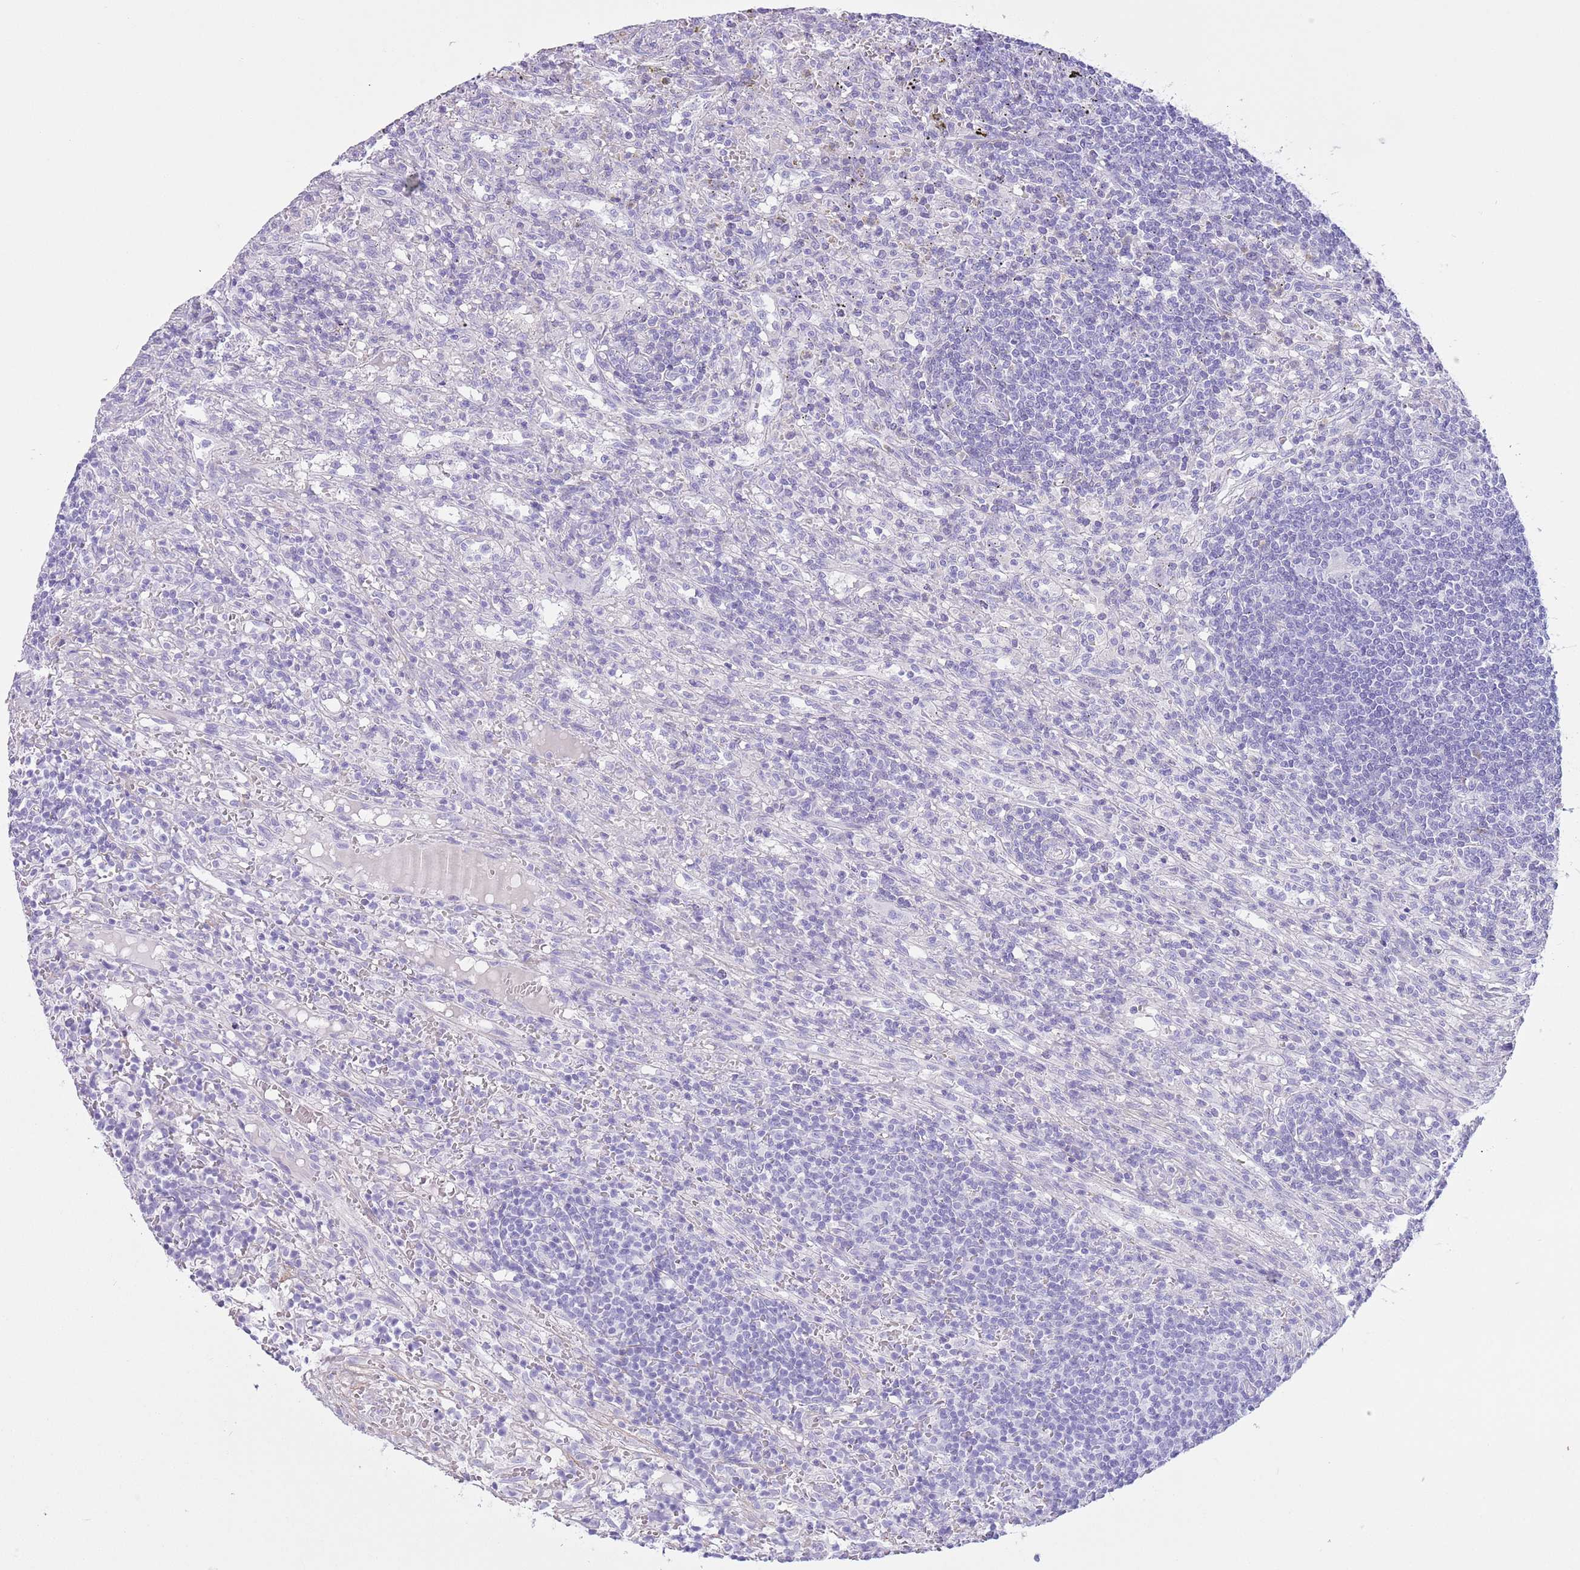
{"staining": {"intensity": "negative", "quantity": "none", "location": "none"}, "tissue": "lymphoma", "cell_type": "Tumor cells", "image_type": "cancer", "snomed": [{"axis": "morphology", "description": "Malignant lymphoma, non-Hodgkin's type, Low grade"}, {"axis": "topography", "description": "Spleen"}], "caption": "IHC photomicrograph of lymphoma stained for a protein (brown), which exhibits no staining in tumor cells. (DAB IHC with hematoxylin counter stain).", "gene": "SLC7A14", "patient": {"sex": "male", "age": 76}}